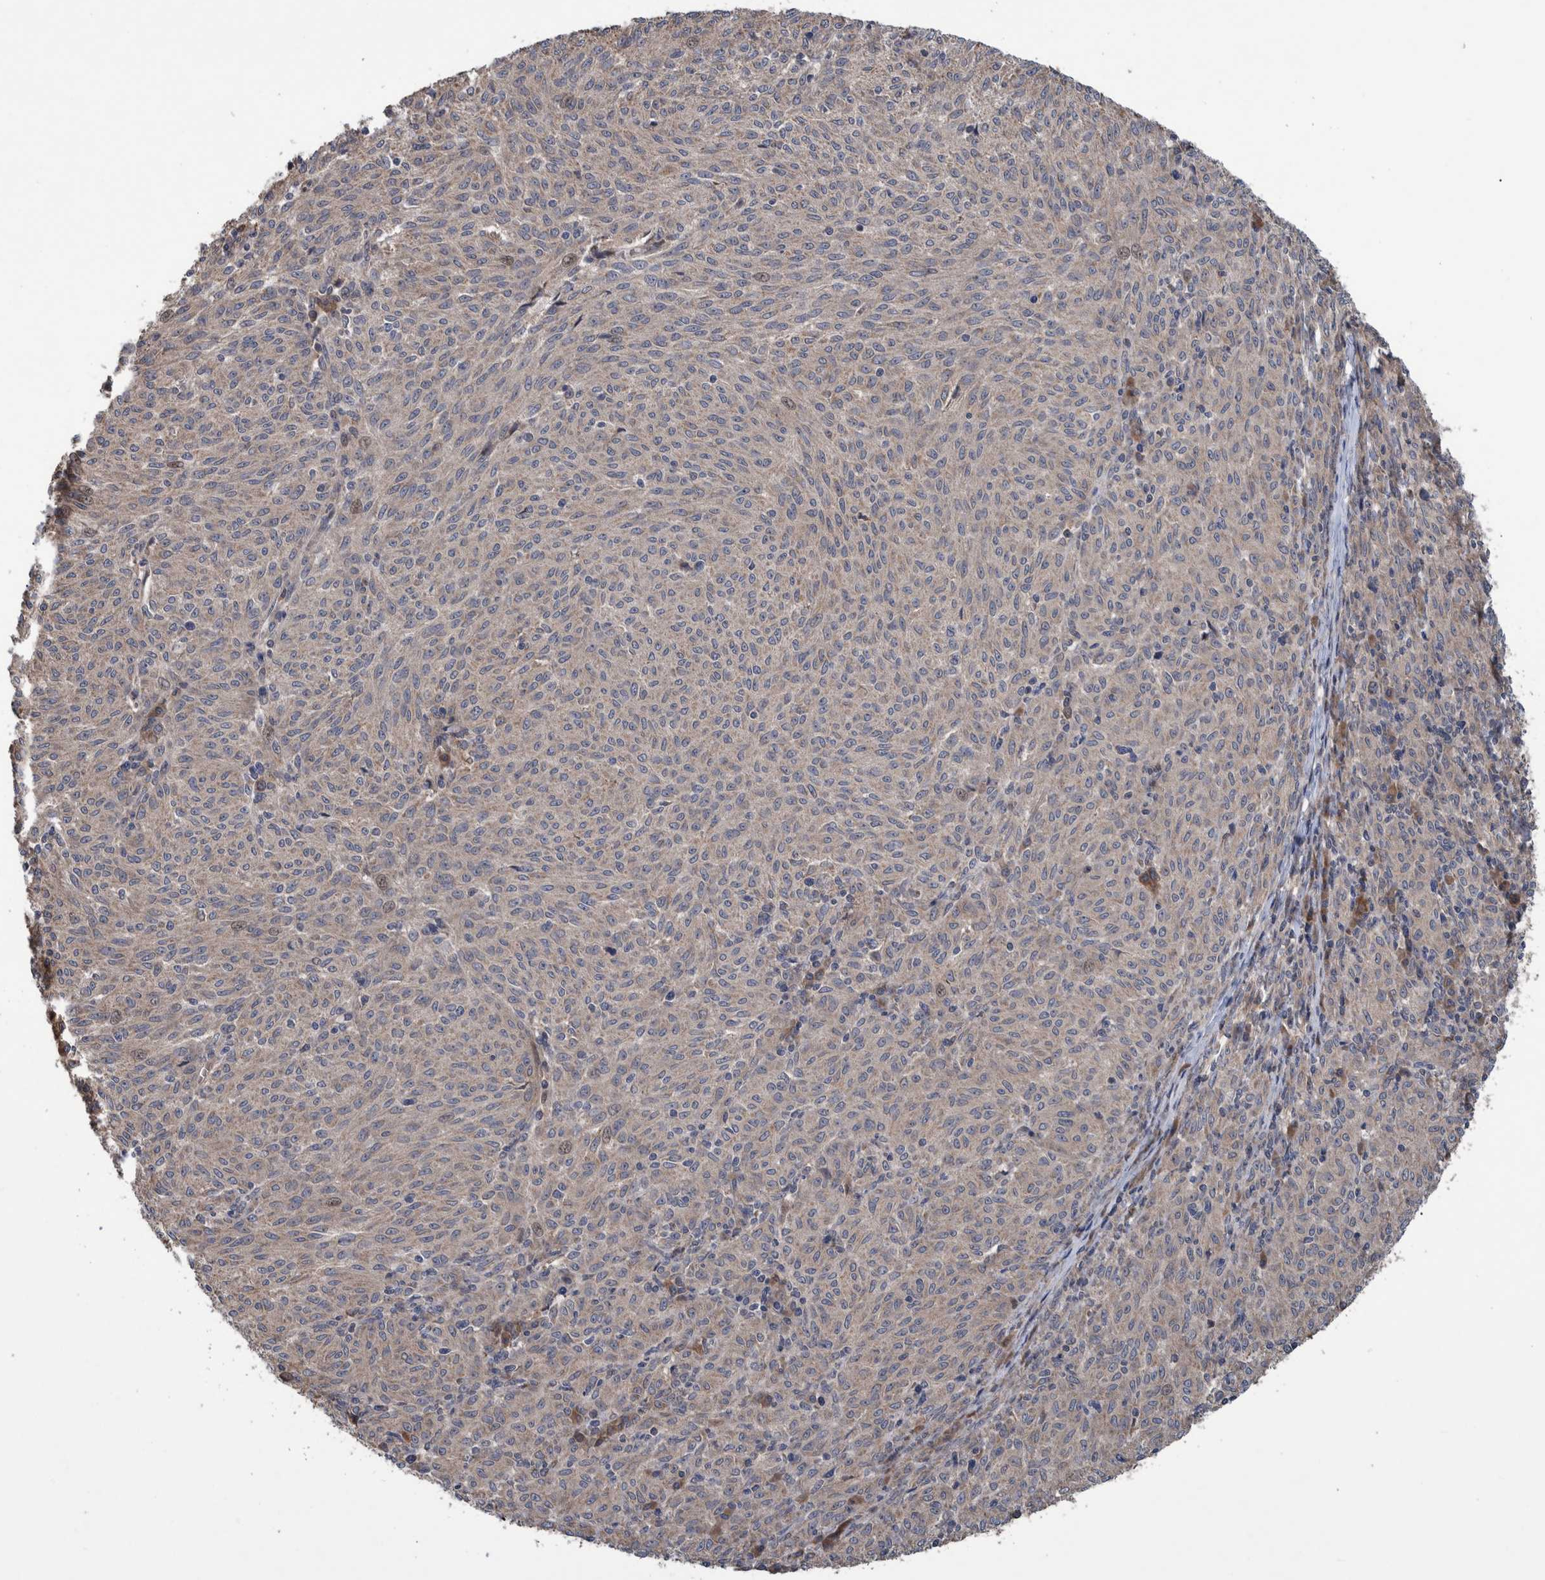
{"staining": {"intensity": "weak", "quantity": "<25%", "location": "cytoplasmic/membranous"}, "tissue": "melanoma", "cell_type": "Tumor cells", "image_type": "cancer", "snomed": [{"axis": "morphology", "description": "Malignant melanoma, NOS"}, {"axis": "topography", "description": "Skin"}], "caption": "Immunohistochemical staining of human malignant melanoma reveals no significant staining in tumor cells.", "gene": "B3GNTL1", "patient": {"sex": "female", "age": 72}}